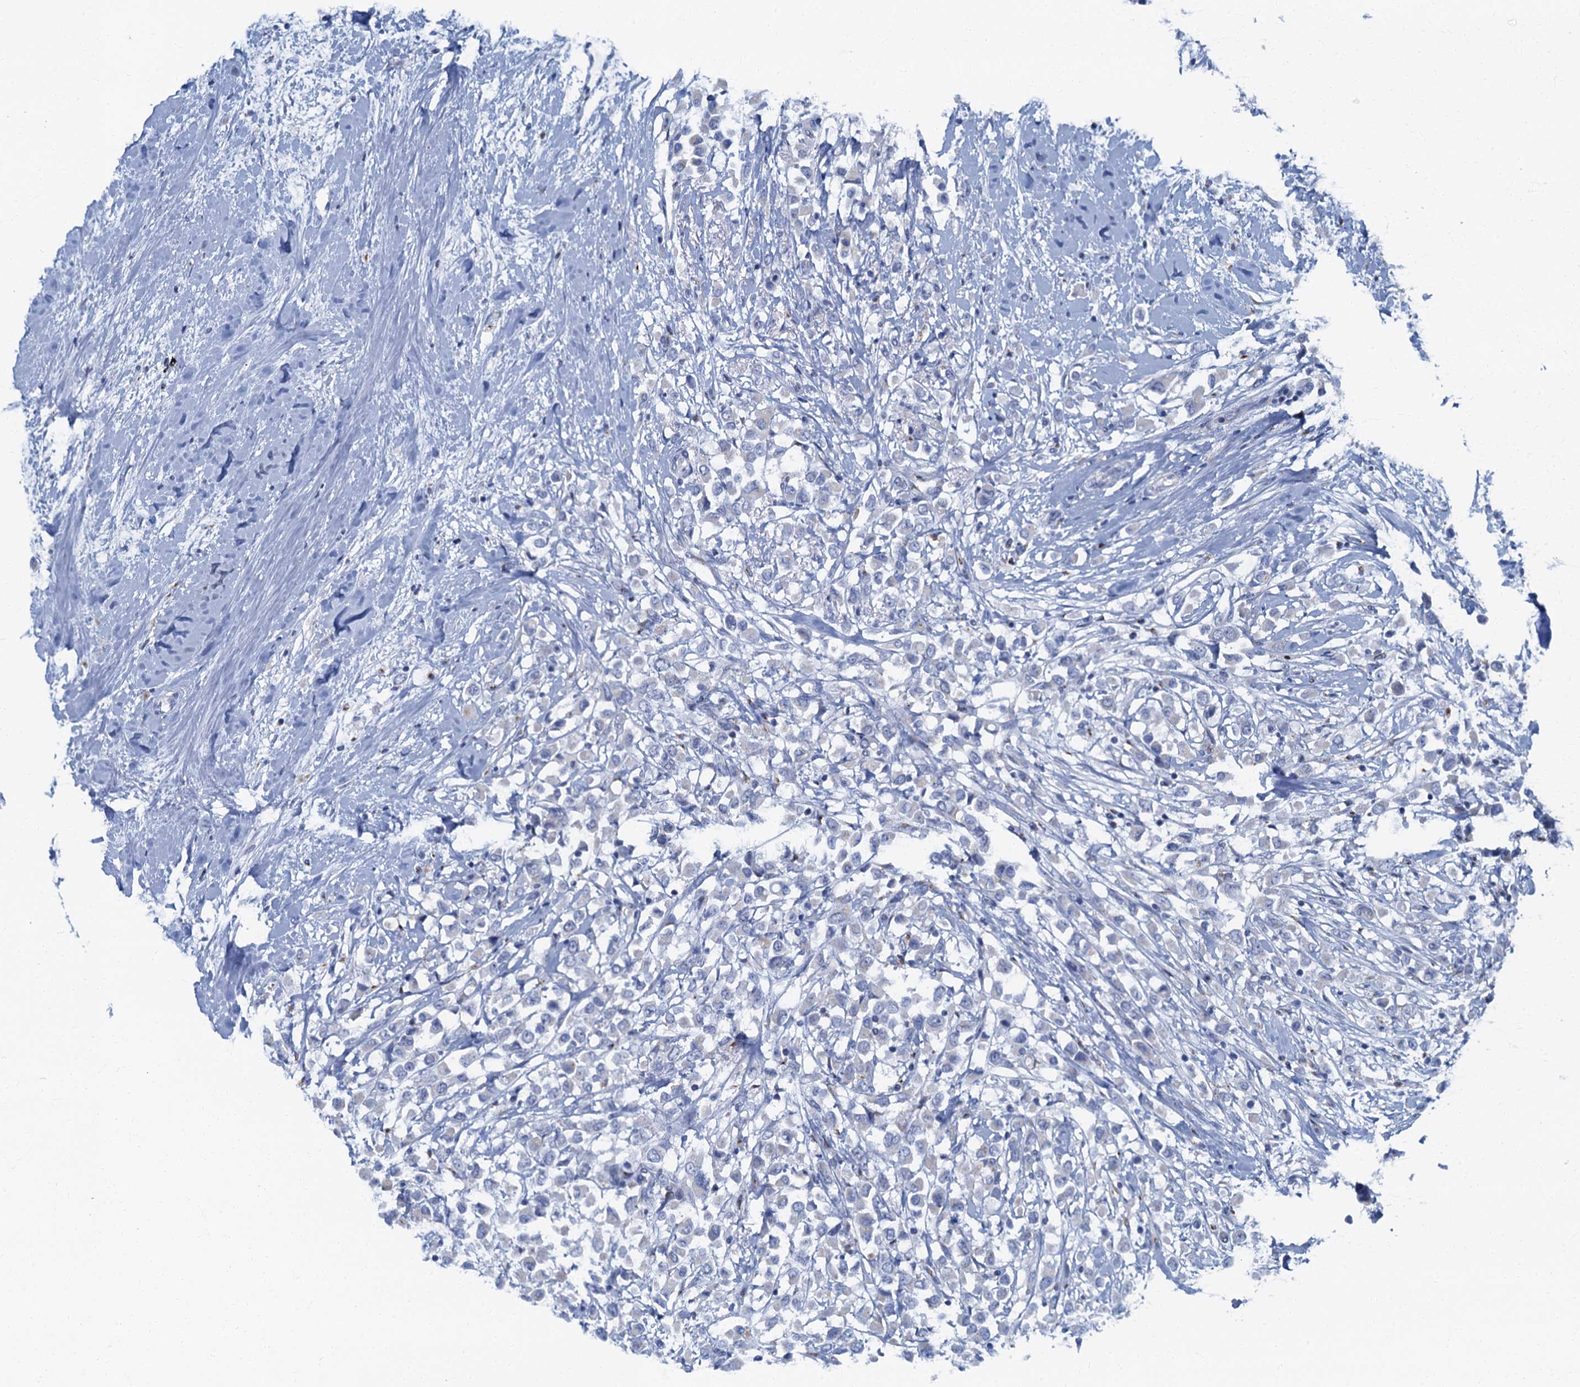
{"staining": {"intensity": "moderate", "quantity": "<25%", "location": "cytoplasmic/membranous"}, "tissue": "breast cancer", "cell_type": "Tumor cells", "image_type": "cancer", "snomed": [{"axis": "morphology", "description": "Duct carcinoma"}, {"axis": "topography", "description": "Breast"}], "caption": "Breast intraductal carcinoma was stained to show a protein in brown. There is low levels of moderate cytoplasmic/membranous expression in approximately <25% of tumor cells.", "gene": "LYPD3", "patient": {"sex": "female", "age": 87}}